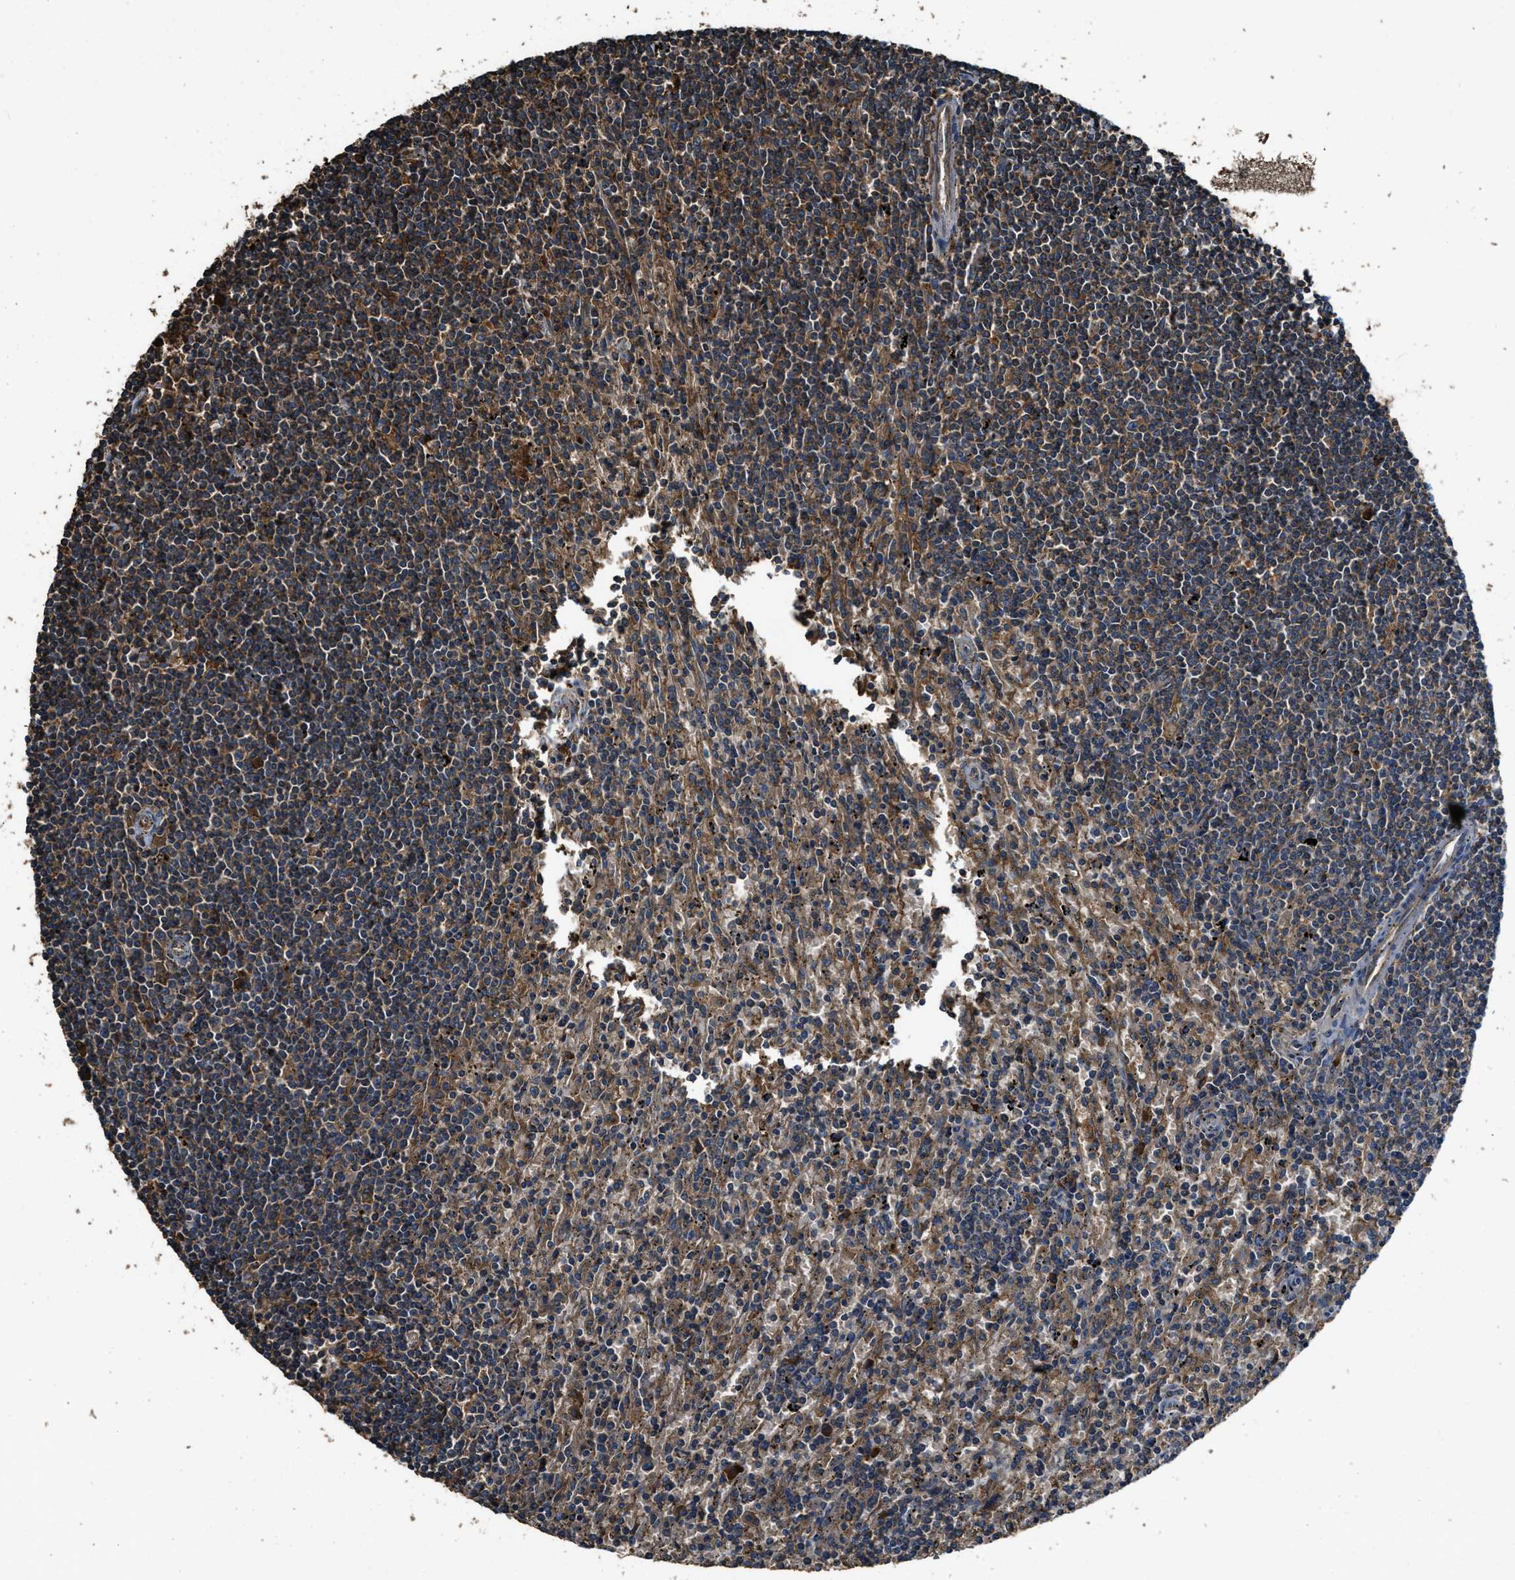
{"staining": {"intensity": "moderate", "quantity": "25%-75%", "location": "cytoplasmic/membranous"}, "tissue": "lymphoma", "cell_type": "Tumor cells", "image_type": "cancer", "snomed": [{"axis": "morphology", "description": "Malignant lymphoma, non-Hodgkin's type, Low grade"}, {"axis": "topography", "description": "Spleen"}], "caption": "Tumor cells exhibit moderate cytoplasmic/membranous expression in about 25%-75% of cells in lymphoma. The staining was performed using DAB, with brown indicating positive protein expression. Nuclei are stained blue with hematoxylin.", "gene": "MAP3K8", "patient": {"sex": "male", "age": 76}}